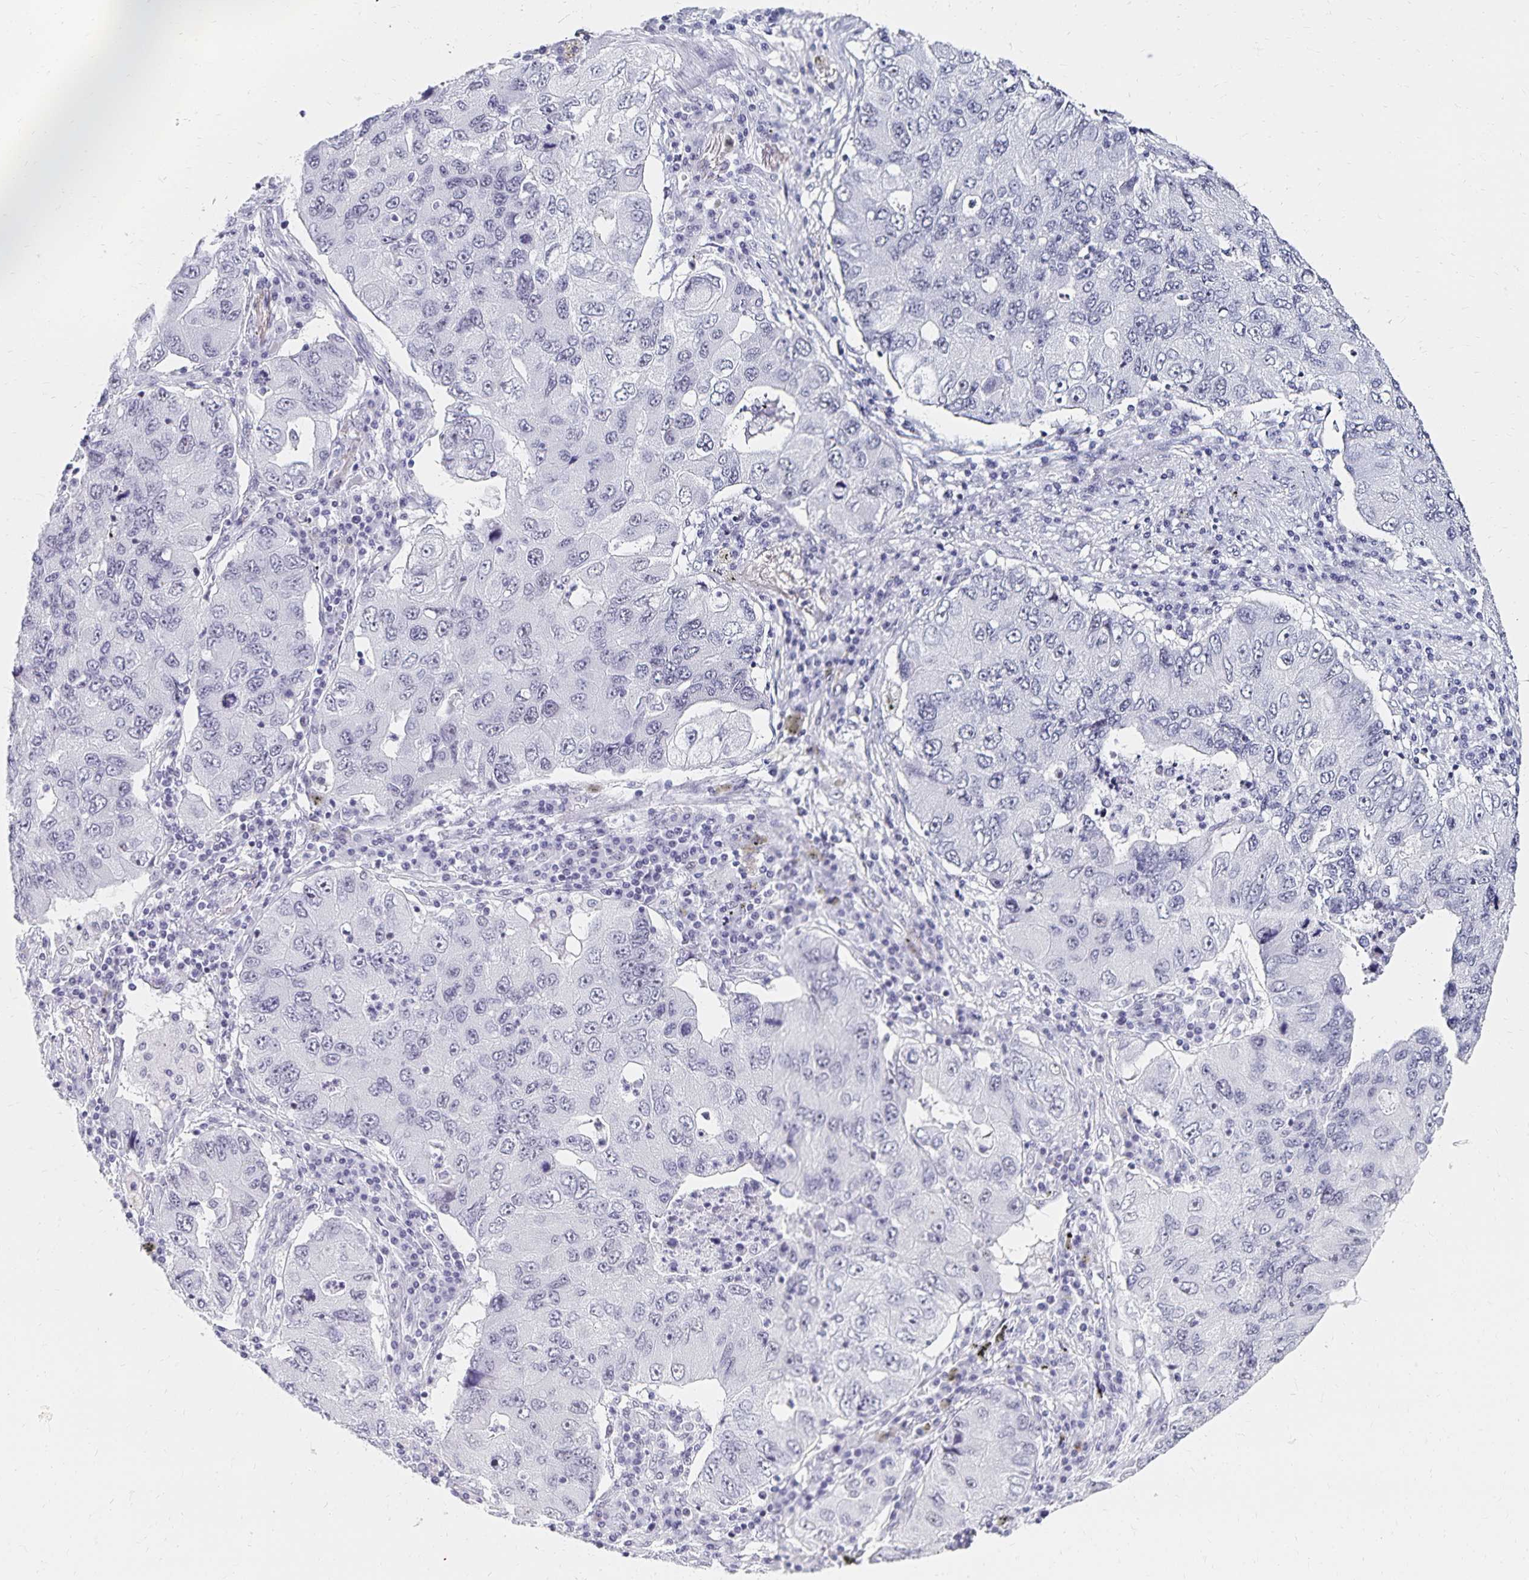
{"staining": {"intensity": "negative", "quantity": "none", "location": "none"}, "tissue": "lung cancer", "cell_type": "Tumor cells", "image_type": "cancer", "snomed": [{"axis": "morphology", "description": "Adenocarcinoma, NOS"}, {"axis": "morphology", "description": "Adenocarcinoma, metastatic, NOS"}, {"axis": "topography", "description": "Lymph node"}, {"axis": "topography", "description": "Lung"}], "caption": "Human lung cancer stained for a protein using immunohistochemistry demonstrates no expression in tumor cells.", "gene": "C20orf85", "patient": {"sex": "female", "age": 54}}